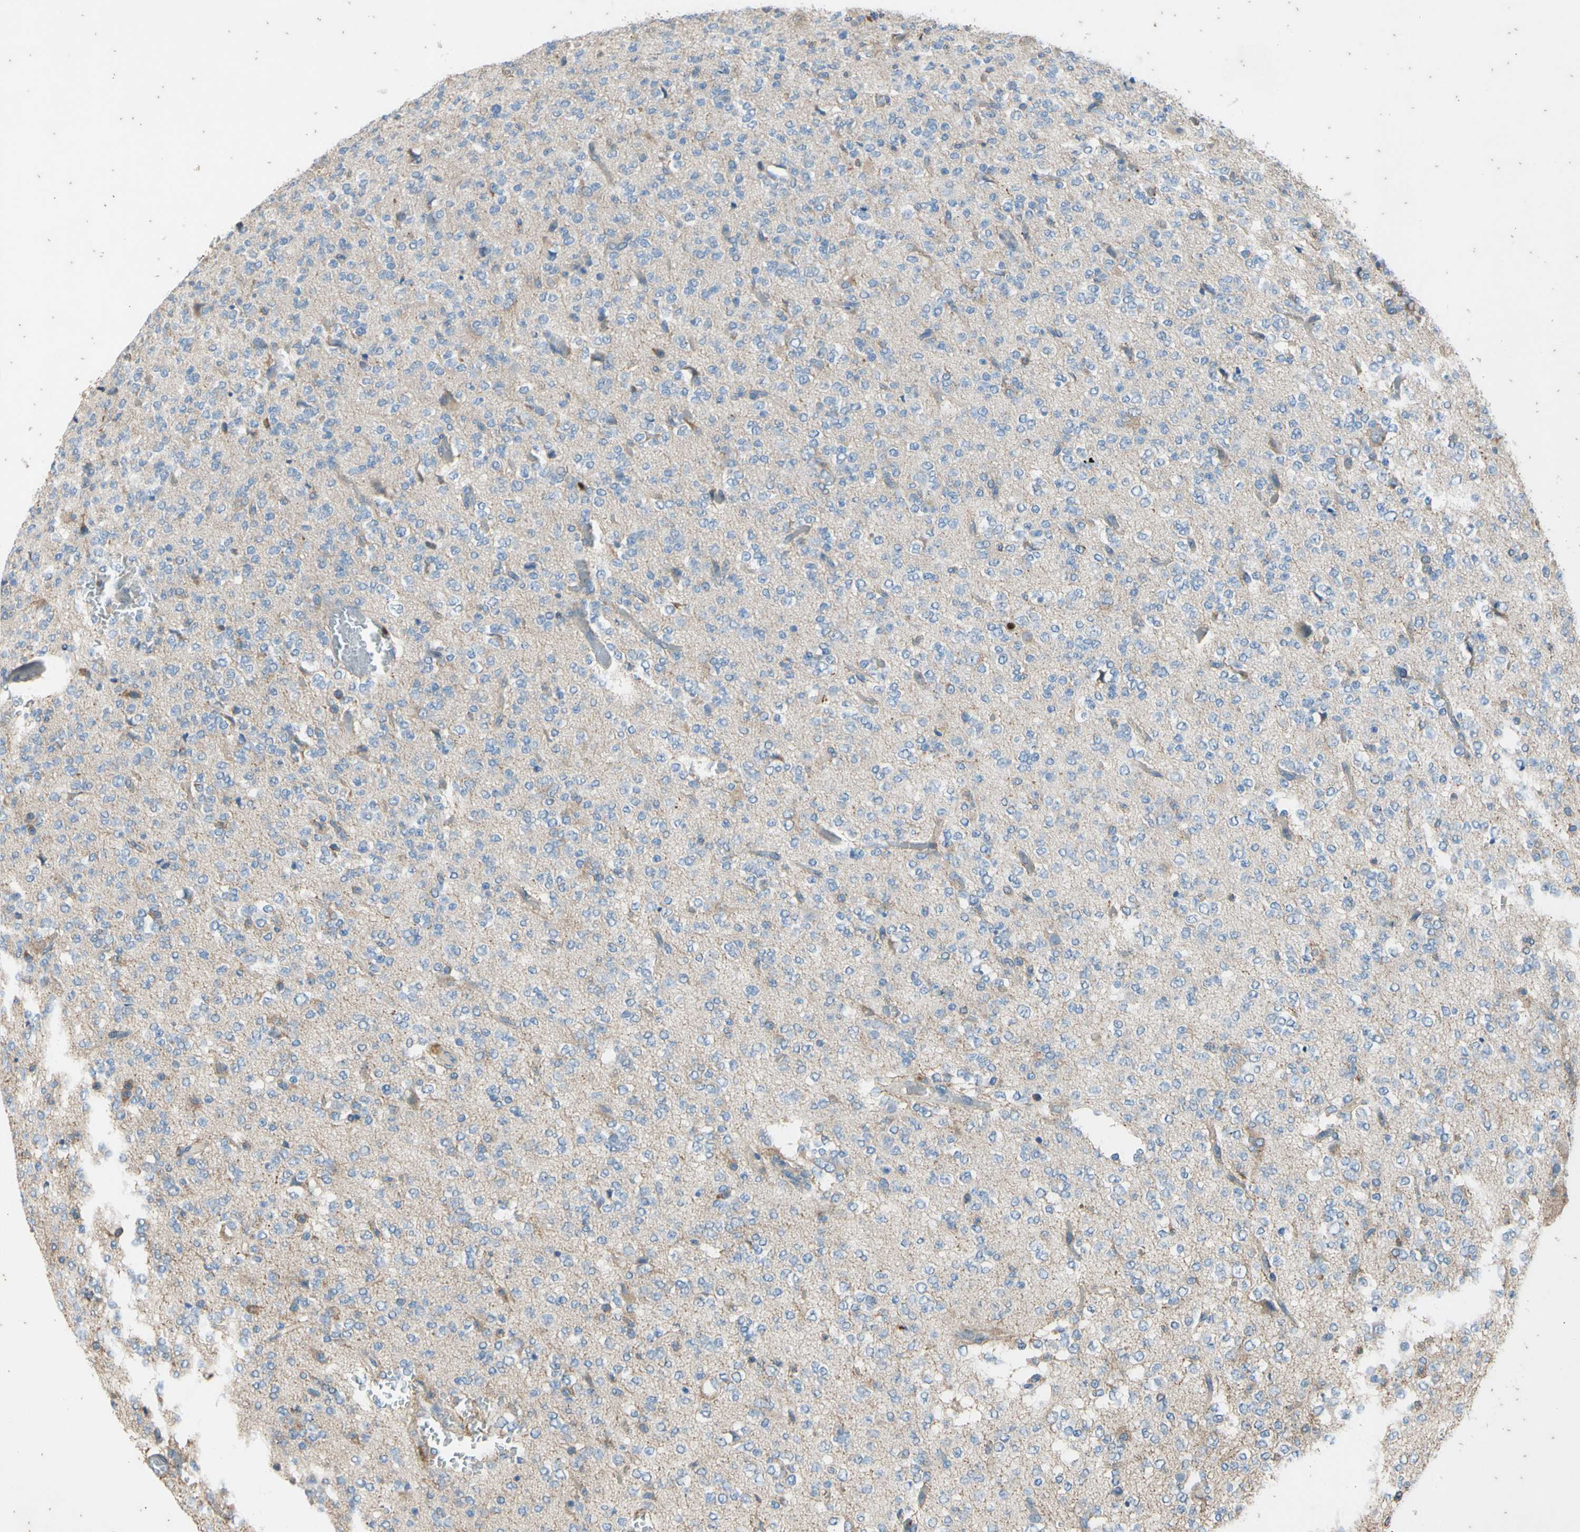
{"staining": {"intensity": "negative", "quantity": "none", "location": "none"}, "tissue": "glioma", "cell_type": "Tumor cells", "image_type": "cancer", "snomed": [{"axis": "morphology", "description": "Glioma, malignant, Low grade"}, {"axis": "topography", "description": "Brain"}], "caption": "Glioma was stained to show a protein in brown. There is no significant staining in tumor cells.", "gene": "TBX21", "patient": {"sex": "male", "age": 38}}